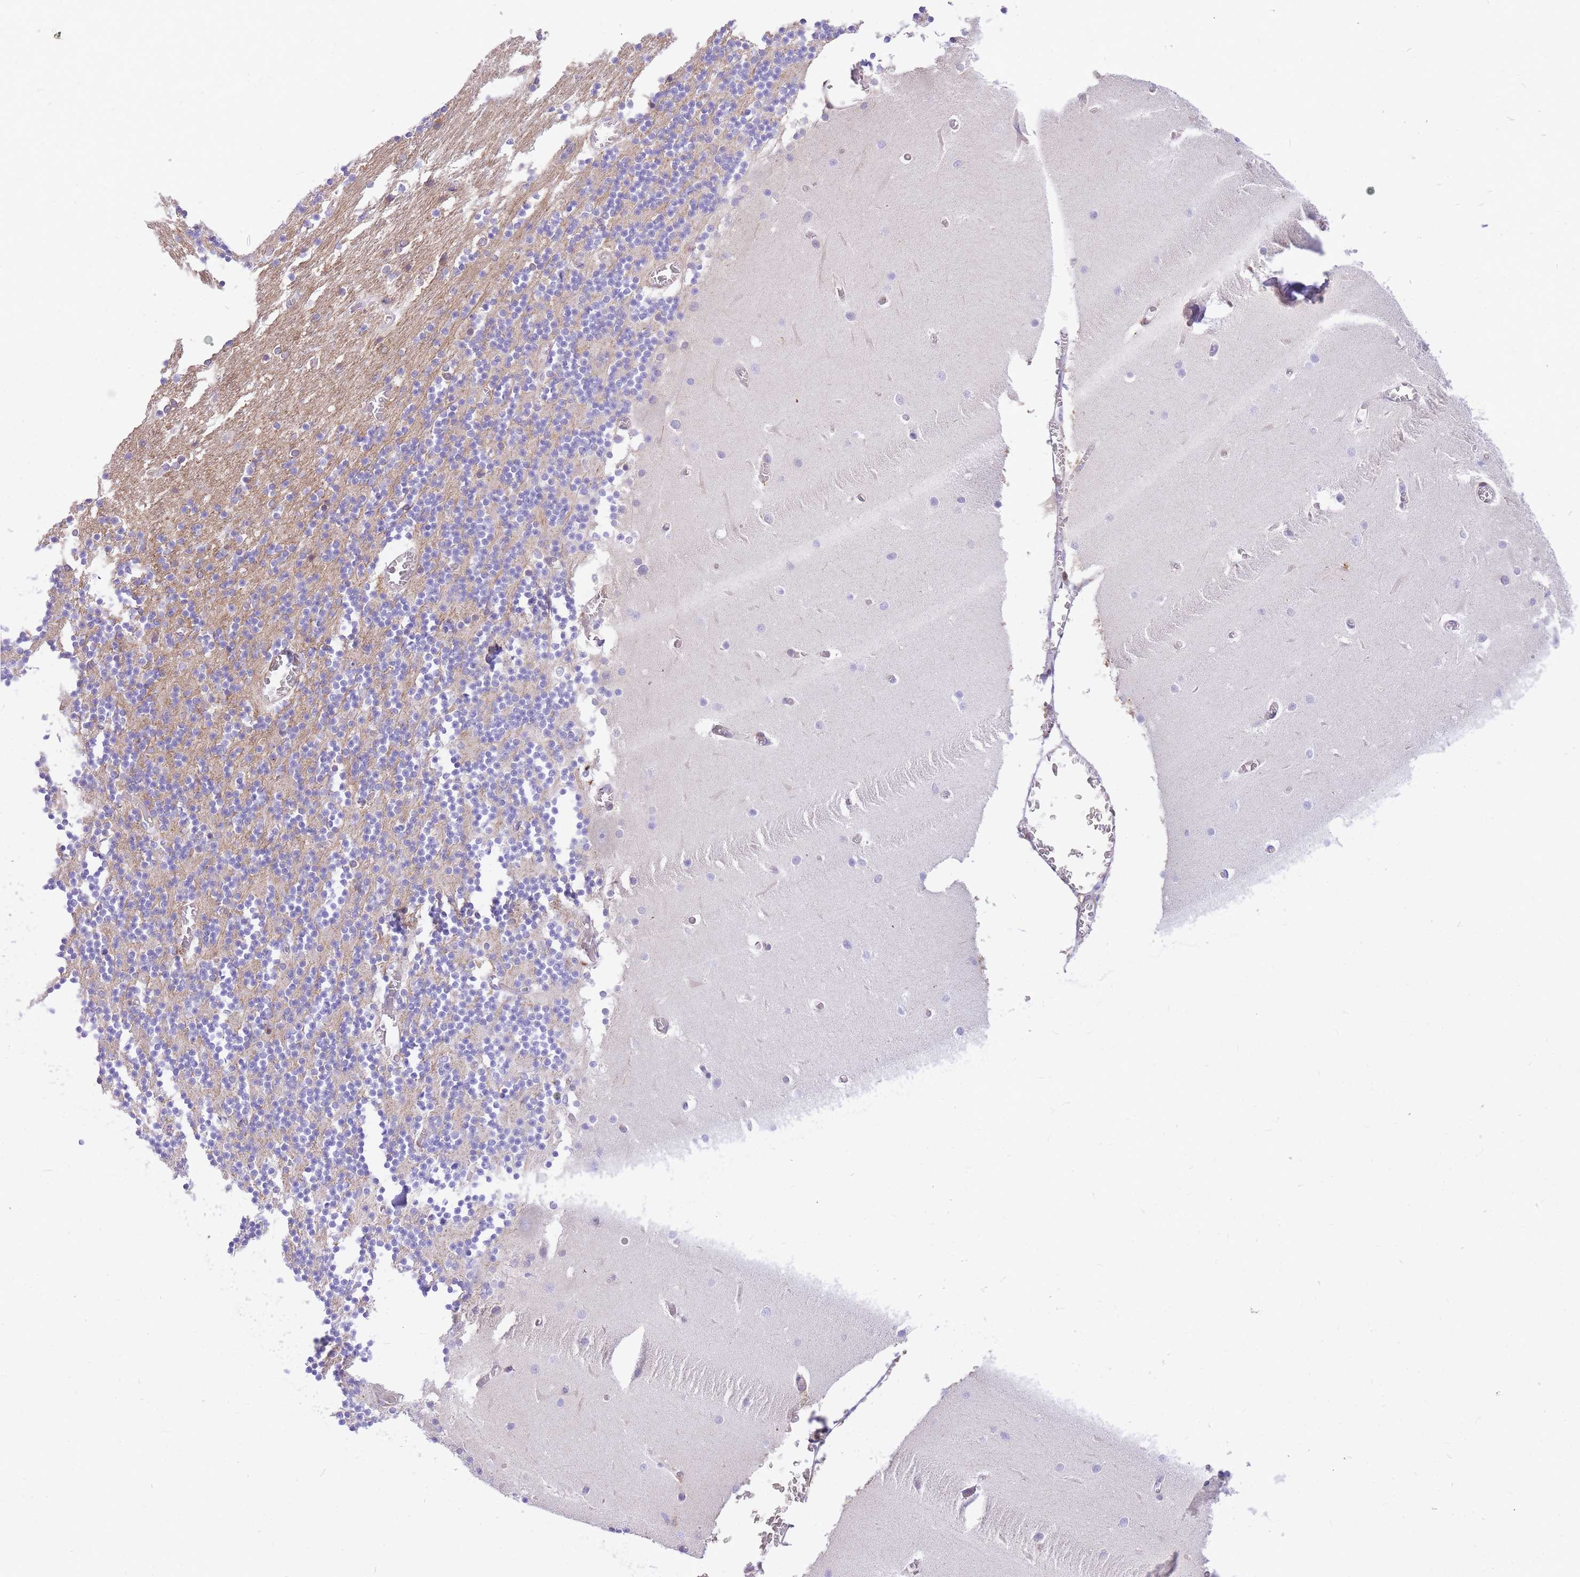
{"staining": {"intensity": "moderate", "quantity": "25%-75%", "location": "cytoplasmic/membranous"}, "tissue": "cerebellum", "cell_type": "Cells in granular layer", "image_type": "normal", "snomed": [{"axis": "morphology", "description": "Normal tissue, NOS"}, {"axis": "topography", "description": "Cerebellum"}], "caption": "Cells in granular layer show moderate cytoplasmic/membranous staining in about 25%-75% of cells in normal cerebellum. (Brightfield microscopy of DAB IHC at high magnification).", "gene": "S100PBP", "patient": {"sex": "female", "age": 28}}